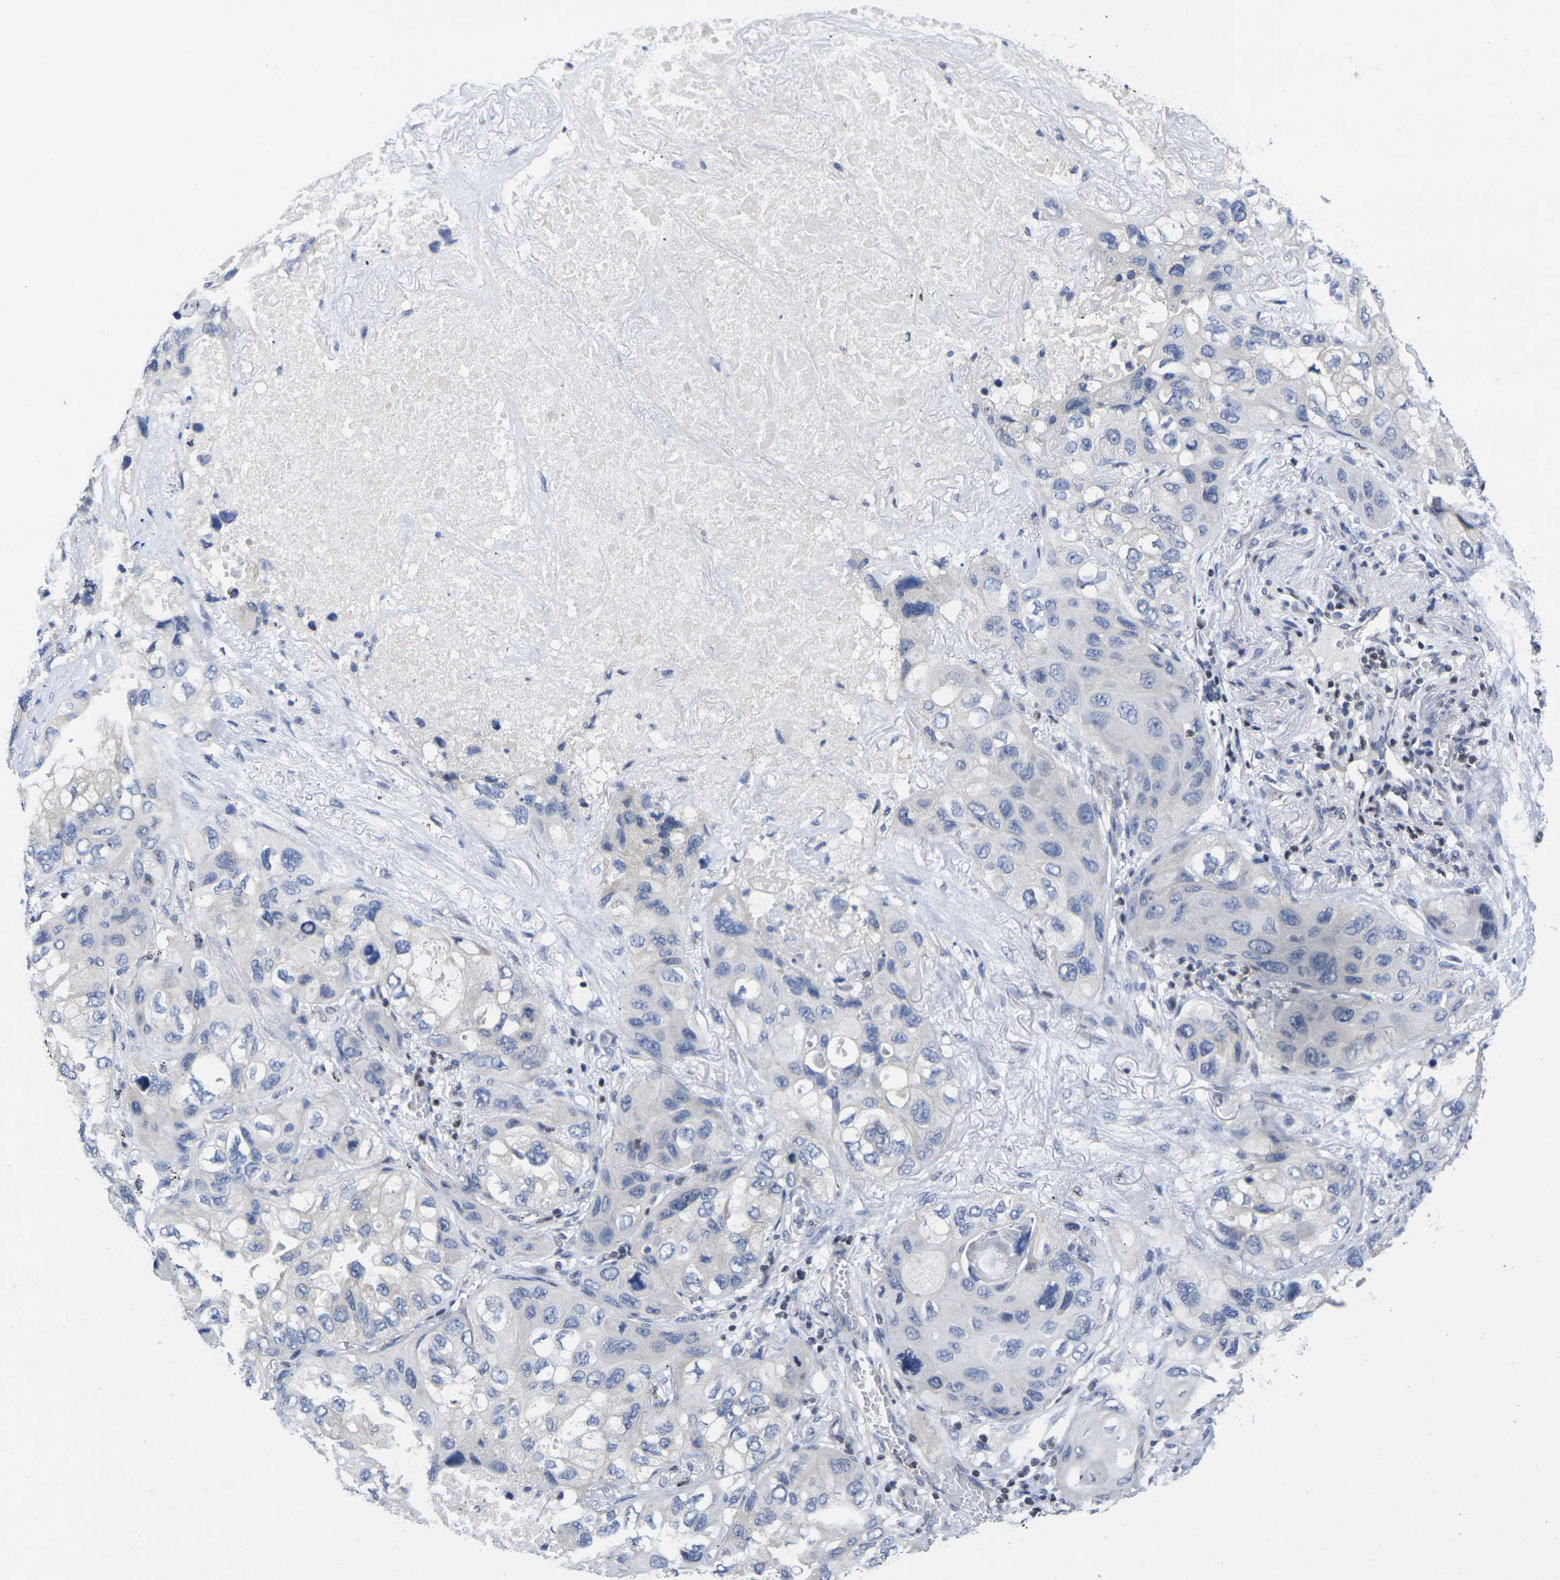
{"staining": {"intensity": "negative", "quantity": "none", "location": "none"}, "tissue": "lung cancer", "cell_type": "Tumor cells", "image_type": "cancer", "snomed": [{"axis": "morphology", "description": "Squamous cell carcinoma, NOS"}, {"axis": "topography", "description": "Lung"}], "caption": "The immunohistochemistry photomicrograph has no significant staining in tumor cells of lung squamous cell carcinoma tissue.", "gene": "IKZF1", "patient": {"sex": "female", "age": 73}}